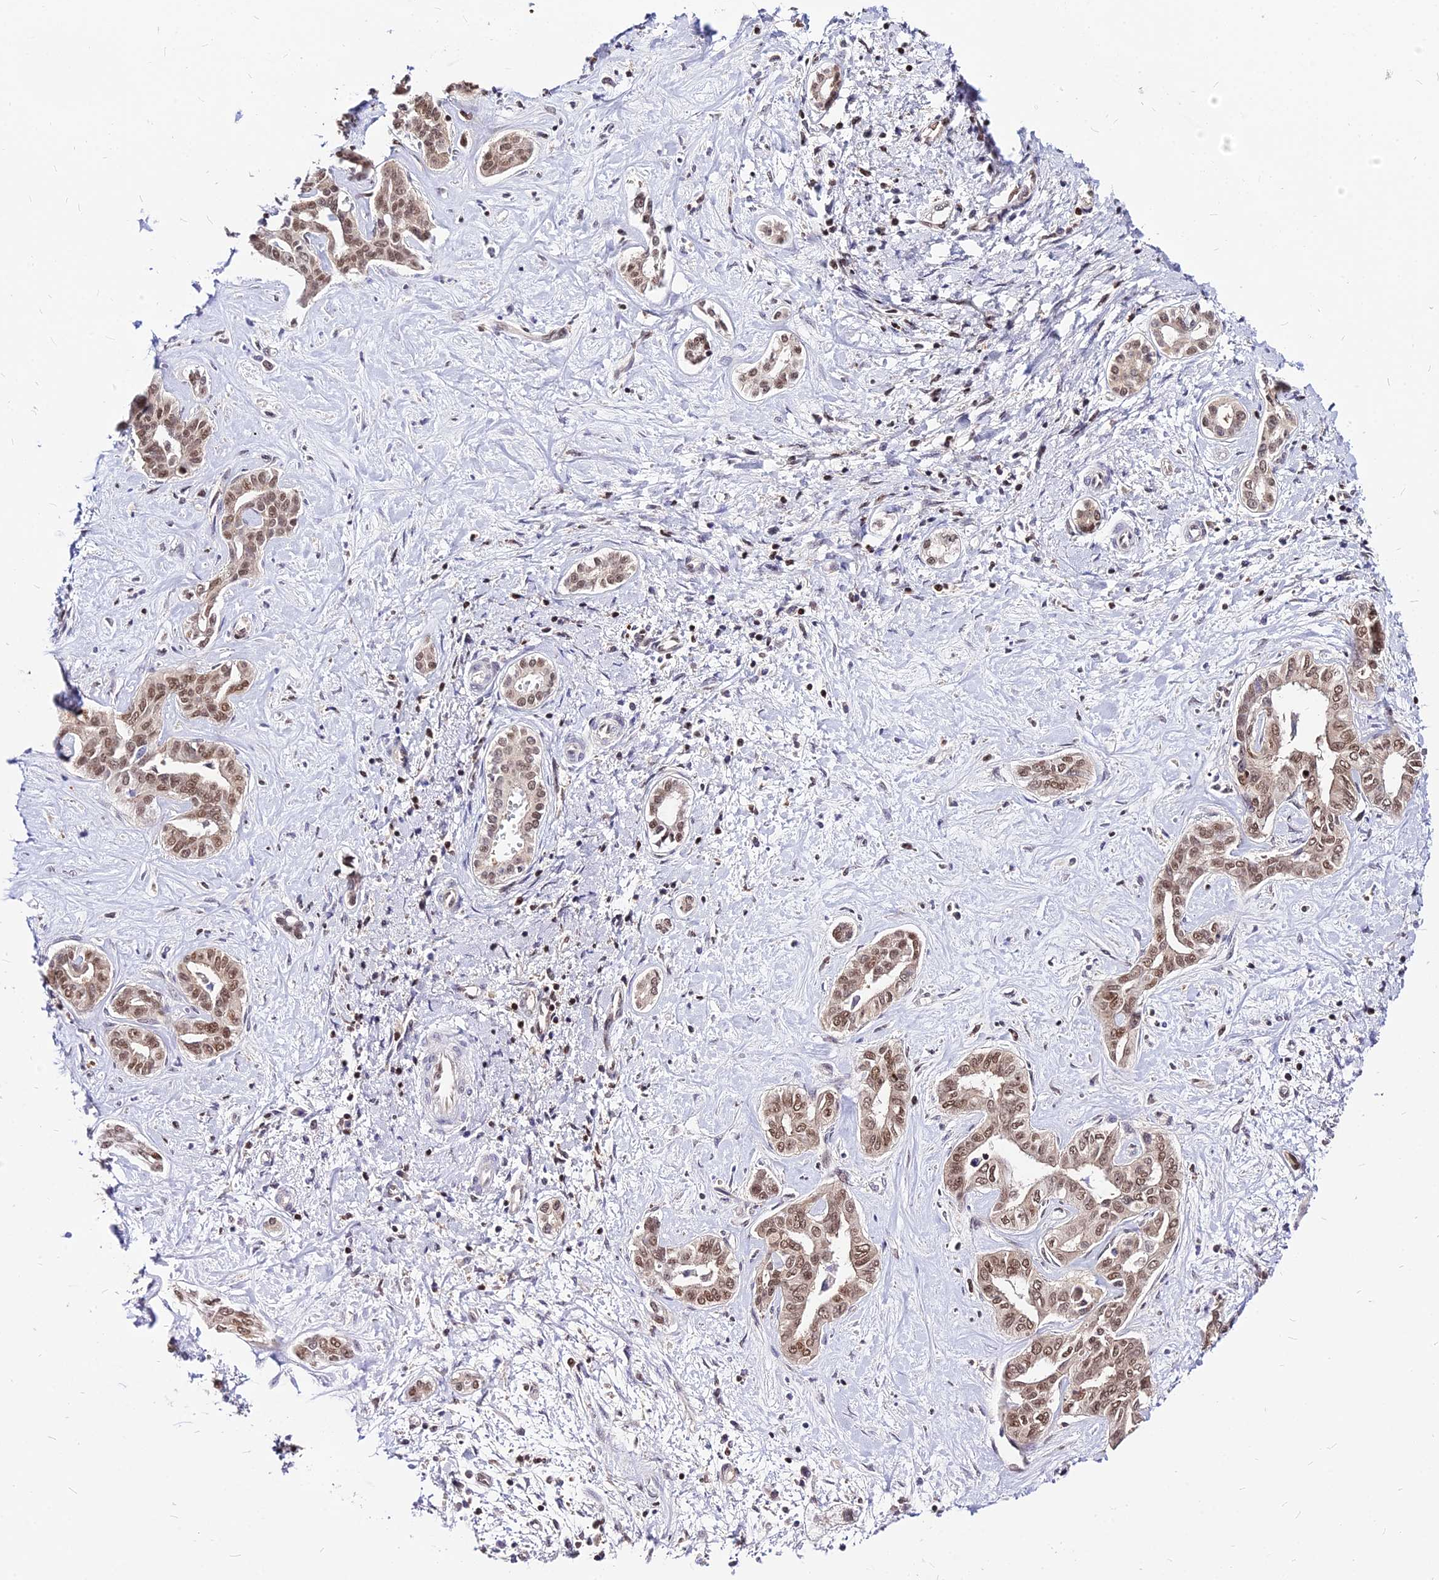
{"staining": {"intensity": "moderate", "quantity": ">75%", "location": "nuclear"}, "tissue": "liver cancer", "cell_type": "Tumor cells", "image_type": "cancer", "snomed": [{"axis": "morphology", "description": "Cholangiocarcinoma"}, {"axis": "topography", "description": "Liver"}], "caption": "A medium amount of moderate nuclear staining is seen in approximately >75% of tumor cells in cholangiocarcinoma (liver) tissue.", "gene": "PAXX", "patient": {"sex": "female", "age": 77}}